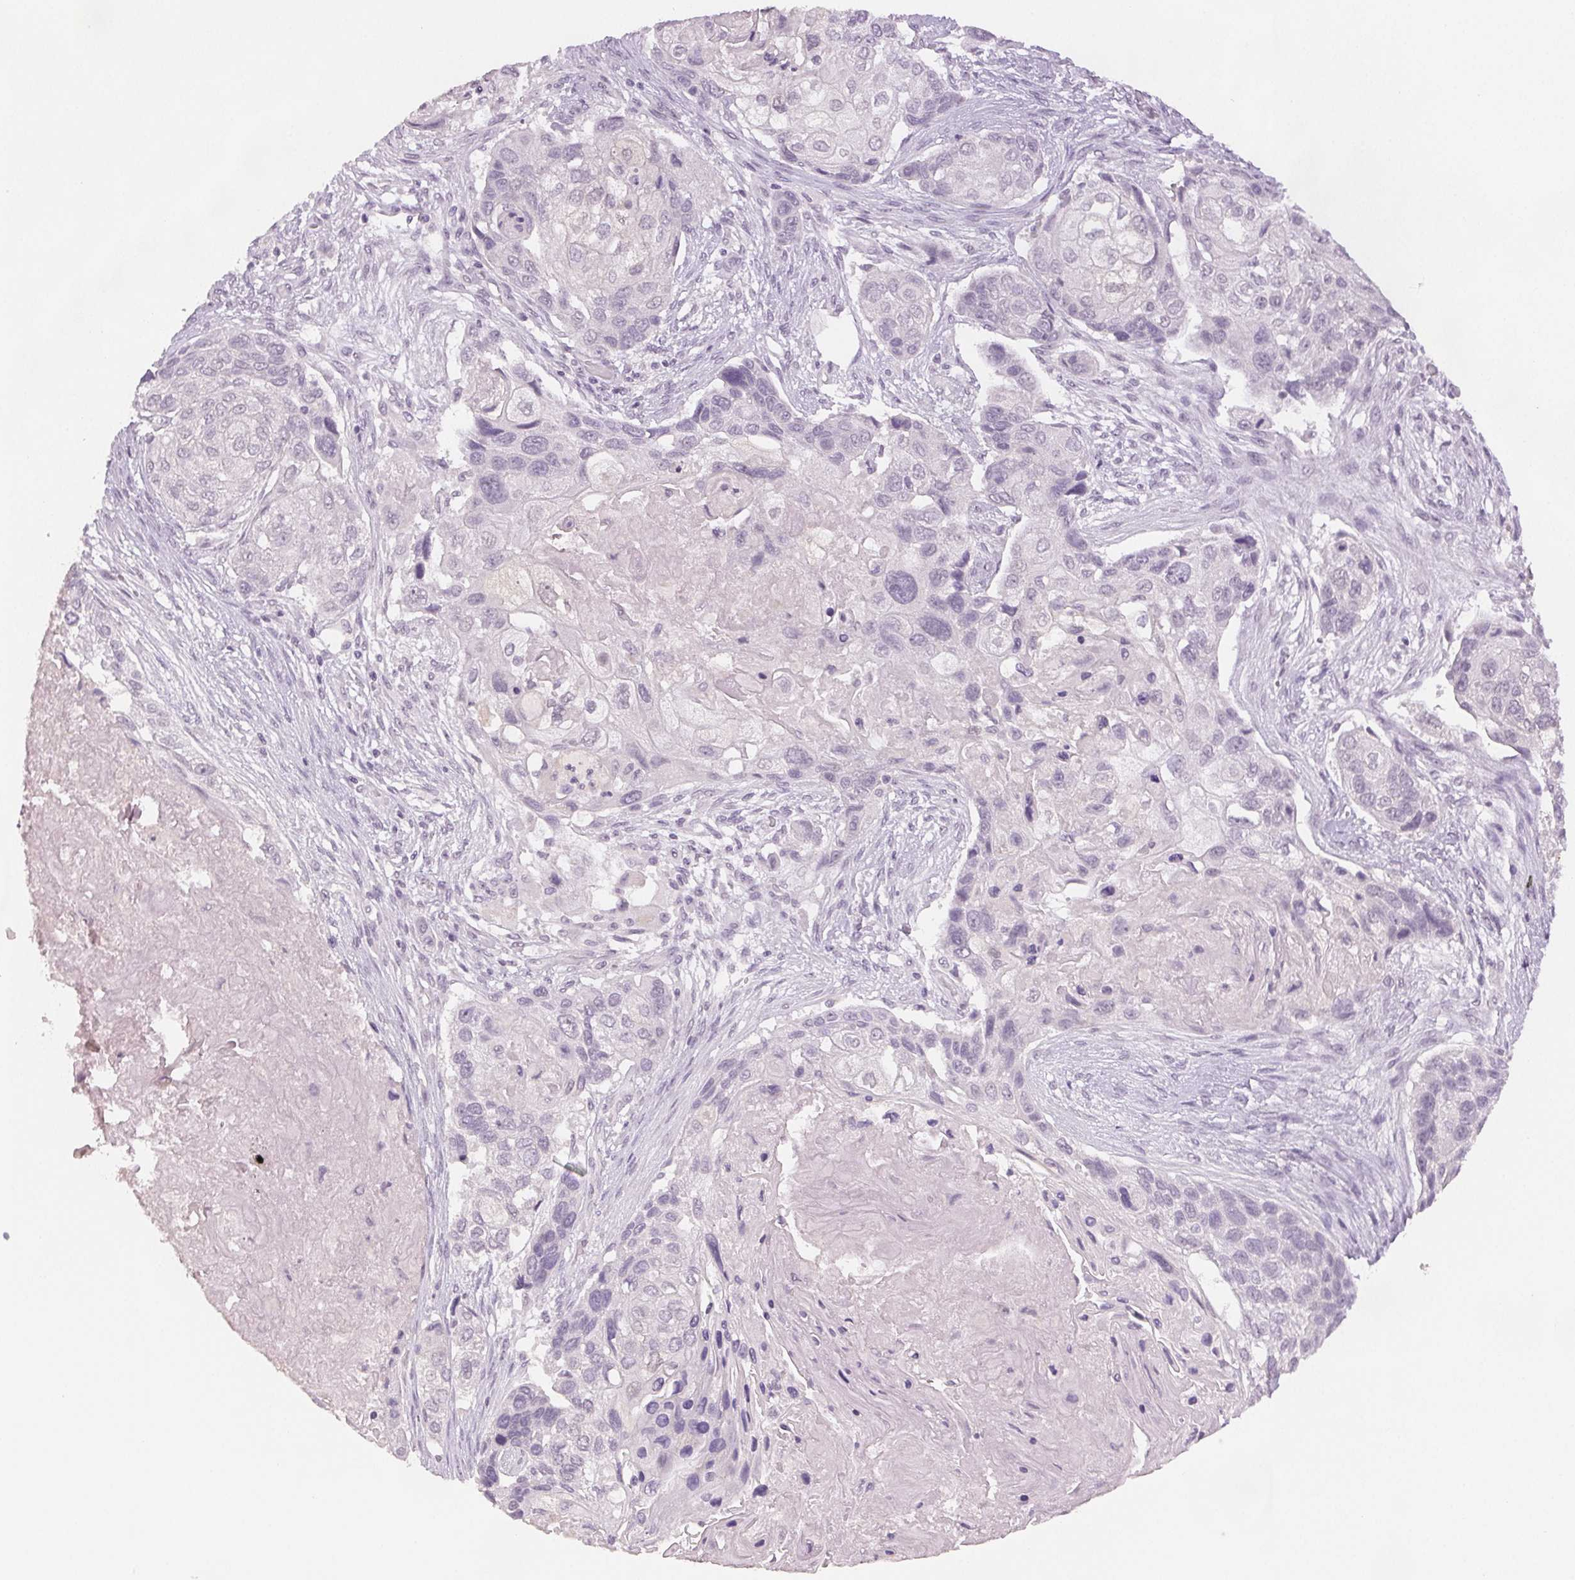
{"staining": {"intensity": "negative", "quantity": "none", "location": "none"}, "tissue": "lung cancer", "cell_type": "Tumor cells", "image_type": "cancer", "snomed": [{"axis": "morphology", "description": "Squamous cell carcinoma, NOS"}, {"axis": "topography", "description": "Lung"}], "caption": "This is an immunohistochemistry (IHC) image of human lung squamous cell carcinoma. There is no staining in tumor cells.", "gene": "SCGN", "patient": {"sex": "male", "age": 69}}